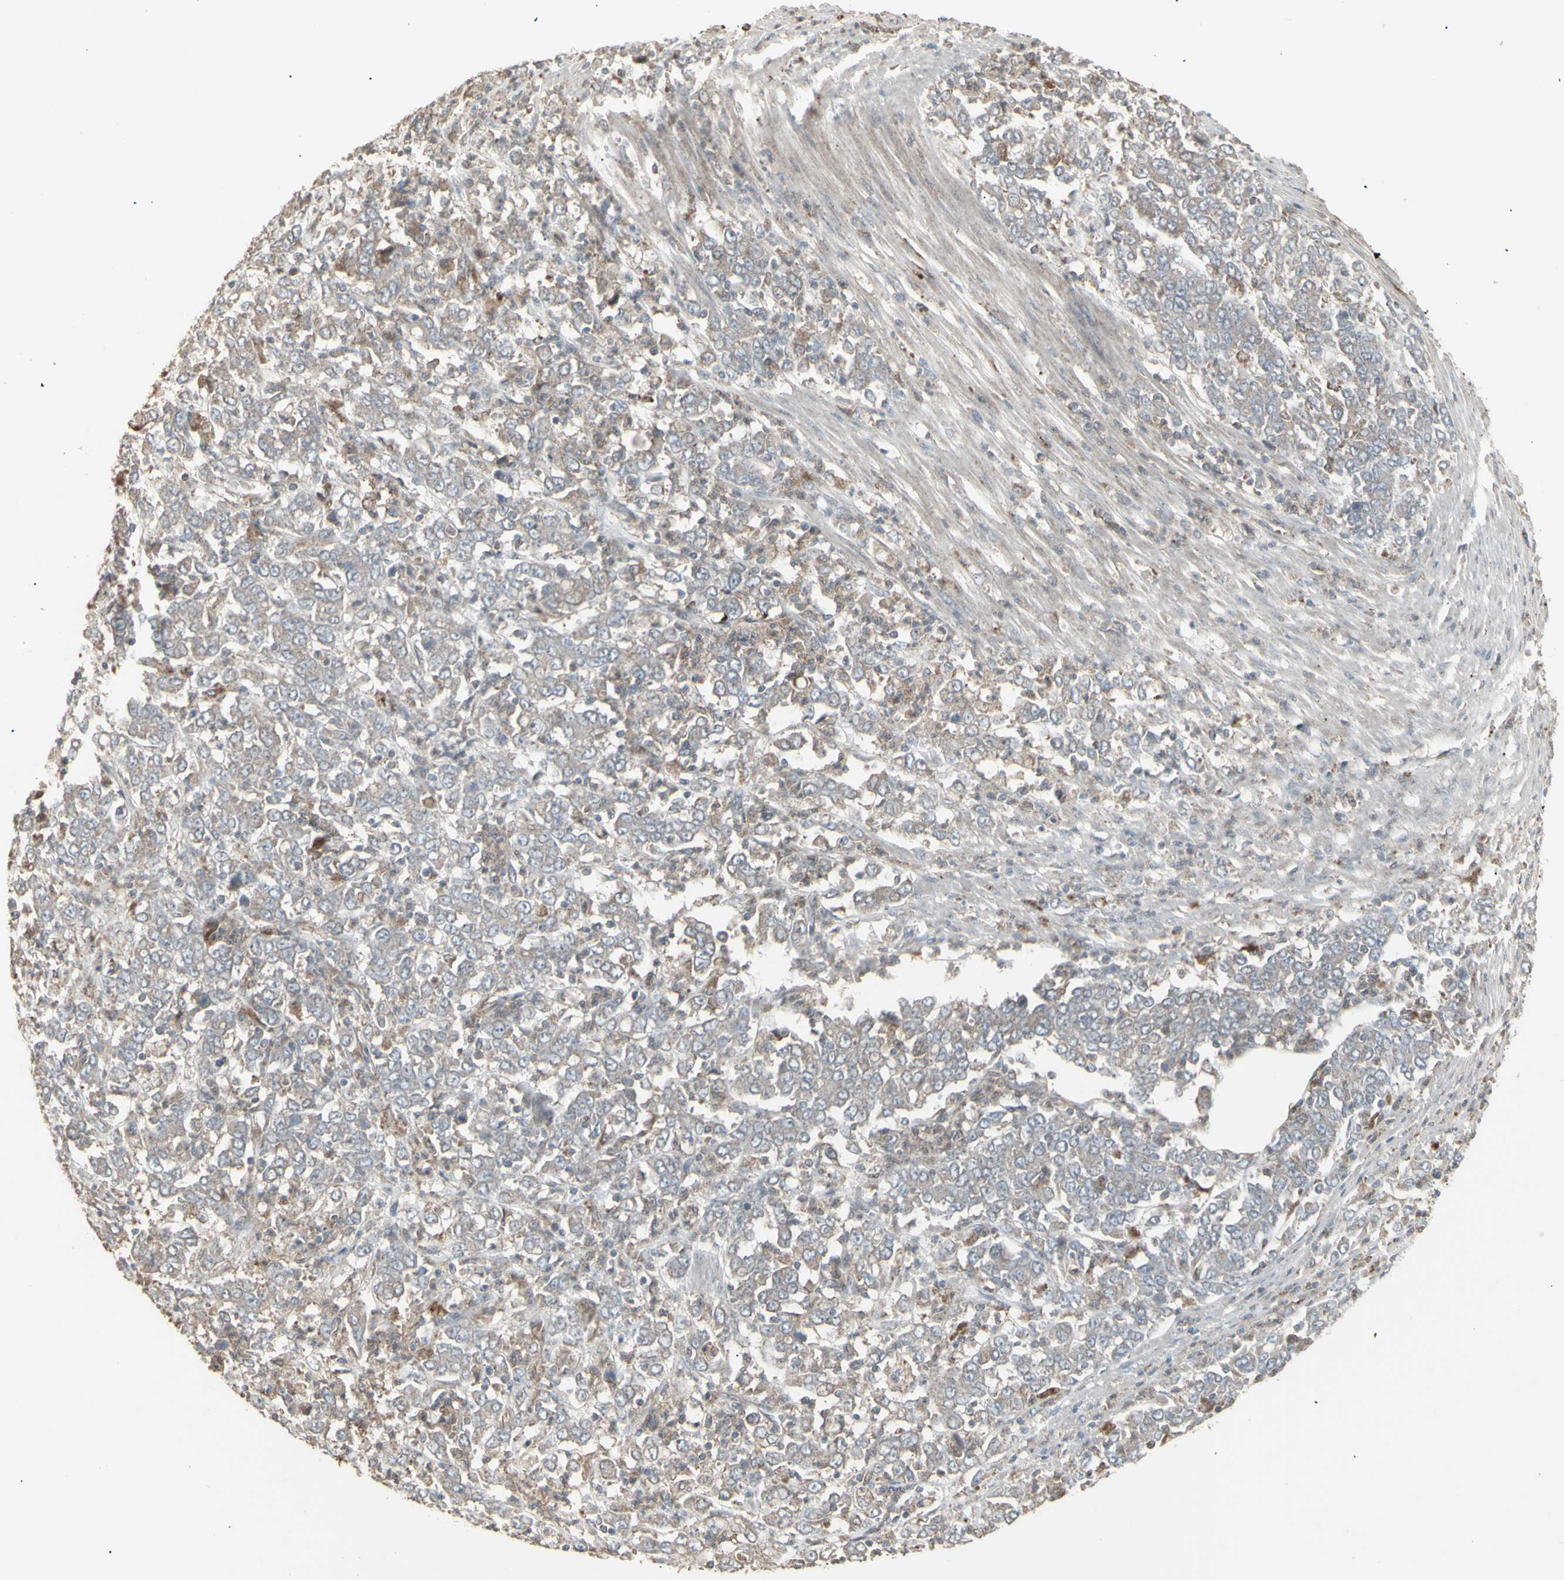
{"staining": {"intensity": "moderate", "quantity": ">75%", "location": "cytoplasmic/membranous"}, "tissue": "stomach cancer", "cell_type": "Tumor cells", "image_type": "cancer", "snomed": [{"axis": "morphology", "description": "Adenocarcinoma, NOS"}, {"axis": "topography", "description": "Stomach, lower"}], "caption": "Moderate cytoplasmic/membranous expression is present in approximately >75% of tumor cells in stomach cancer.", "gene": "RNASEL", "patient": {"sex": "female", "age": 71}}